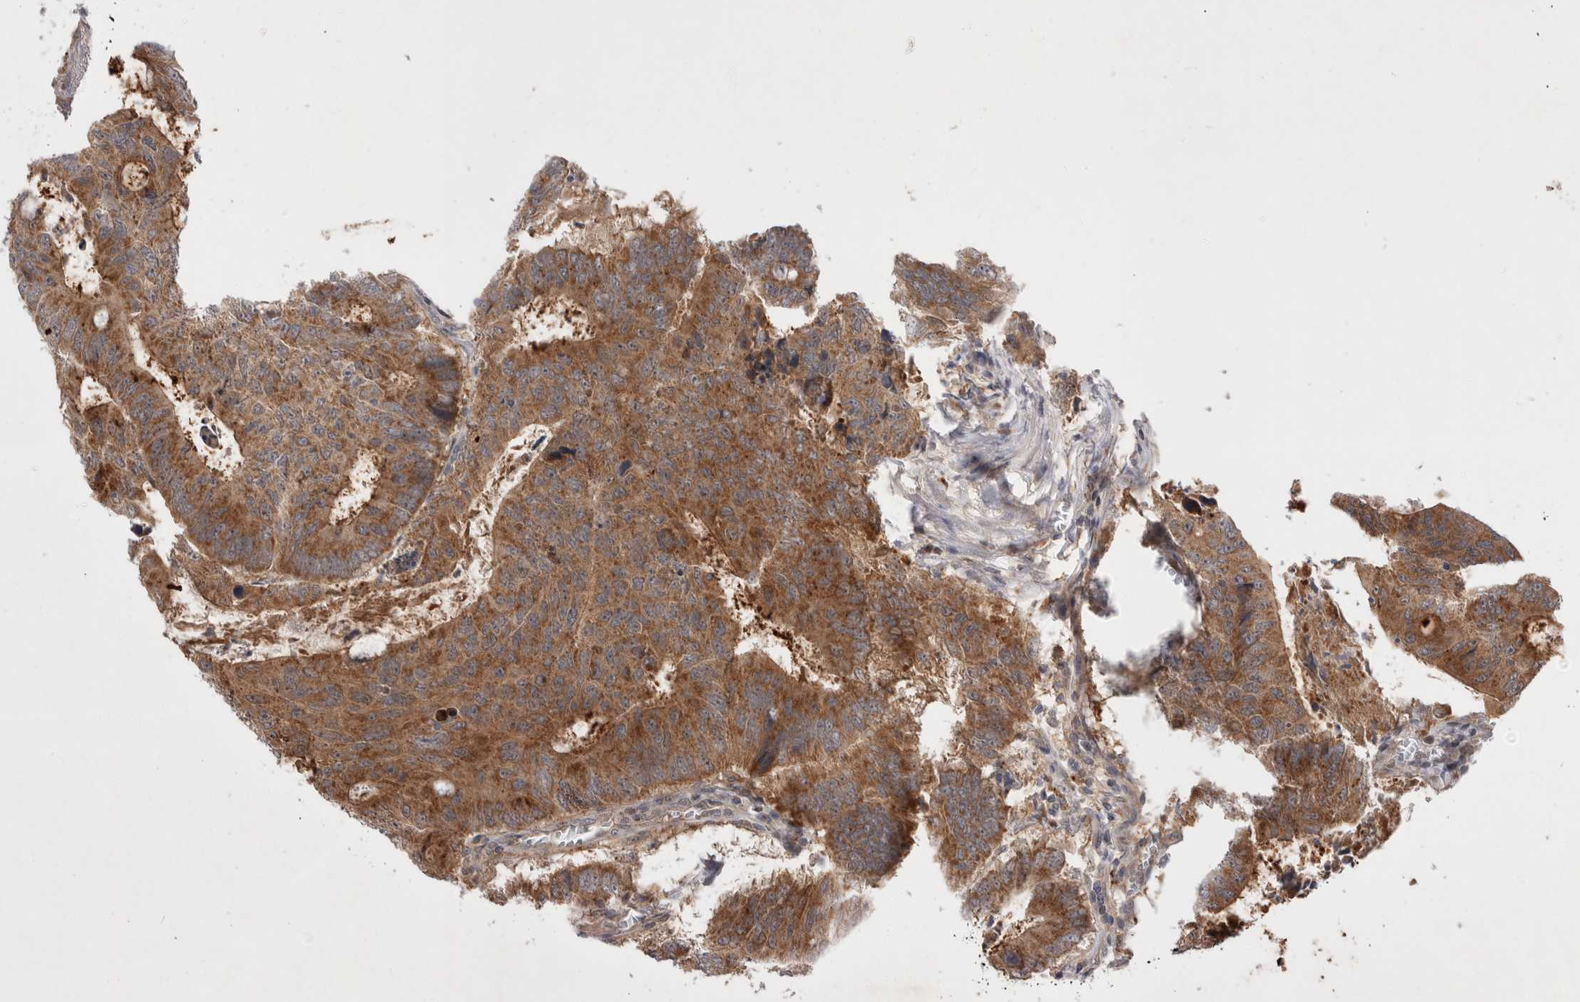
{"staining": {"intensity": "strong", "quantity": ">75%", "location": "cytoplasmic/membranous"}, "tissue": "colorectal cancer", "cell_type": "Tumor cells", "image_type": "cancer", "snomed": [{"axis": "morphology", "description": "Adenocarcinoma, NOS"}, {"axis": "topography", "description": "Colon"}], "caption": "Protein staining of colorectal cancer (adenocarcinoma) tissue demonstrates strong cytoplasmic/membranous staining in approximately >75% of tumor cells. The staining is performed using DAB (3,3'-diaminobenzidine) brown chromogen to label protein expression. The nuclei are counter-stained blue using hematoxylin.", "gene": "MRPL37", "patient": {"sex": "male", "age": 87}}